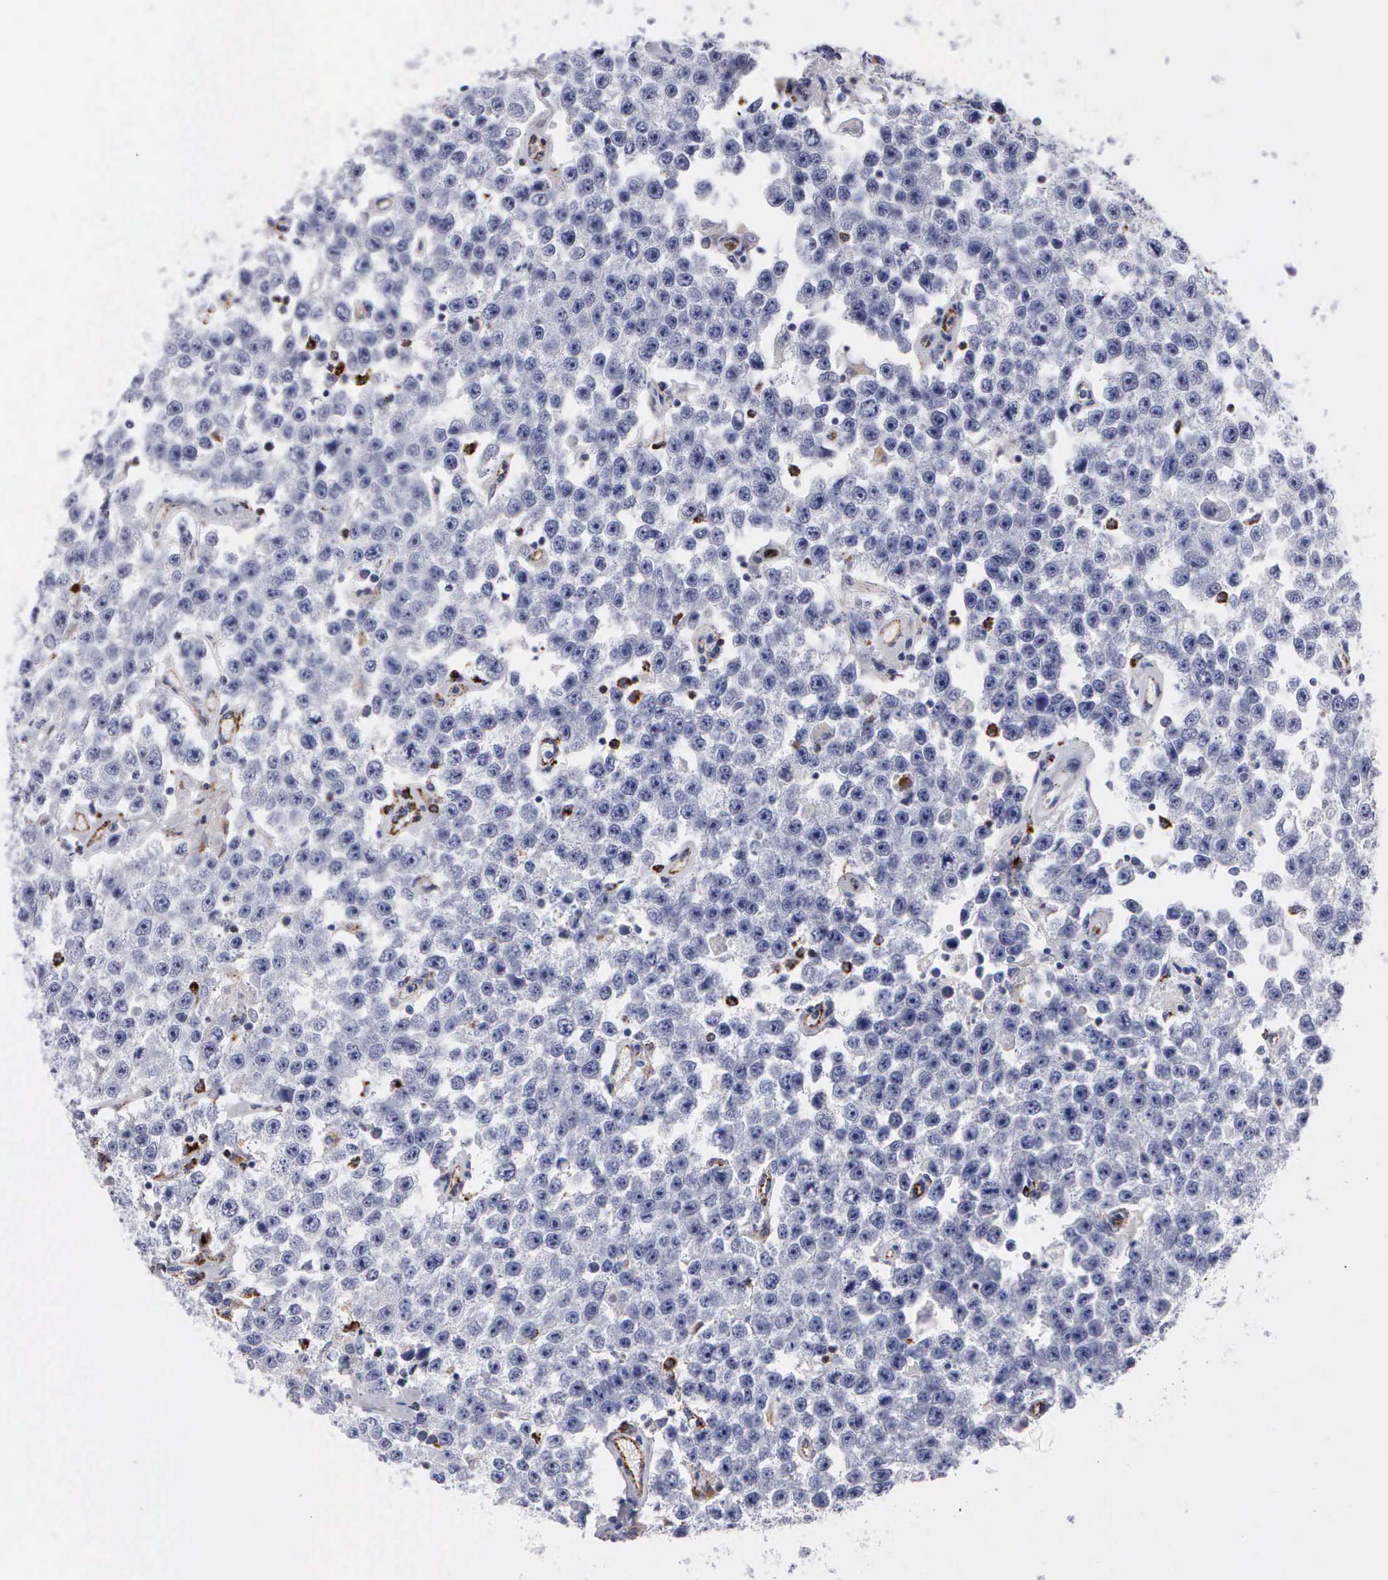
{"staining": {"intensity": "negative", "quantity": "none", "location": "none"}, "tissue": "testis cancer", "cell_type": "Tumor cells", "image_type": "cancer", "snomed": [{"axis": "morphology", "description": "Seminoma, NOS"}, {"axis": "topography", "description": "Testis"}], "caption": "The IHC micrograph has no significant positivity in tumor cells of testis cancer tissue.", "gene": "CTSH", "patient": {"sex": "male", "age": 52}}